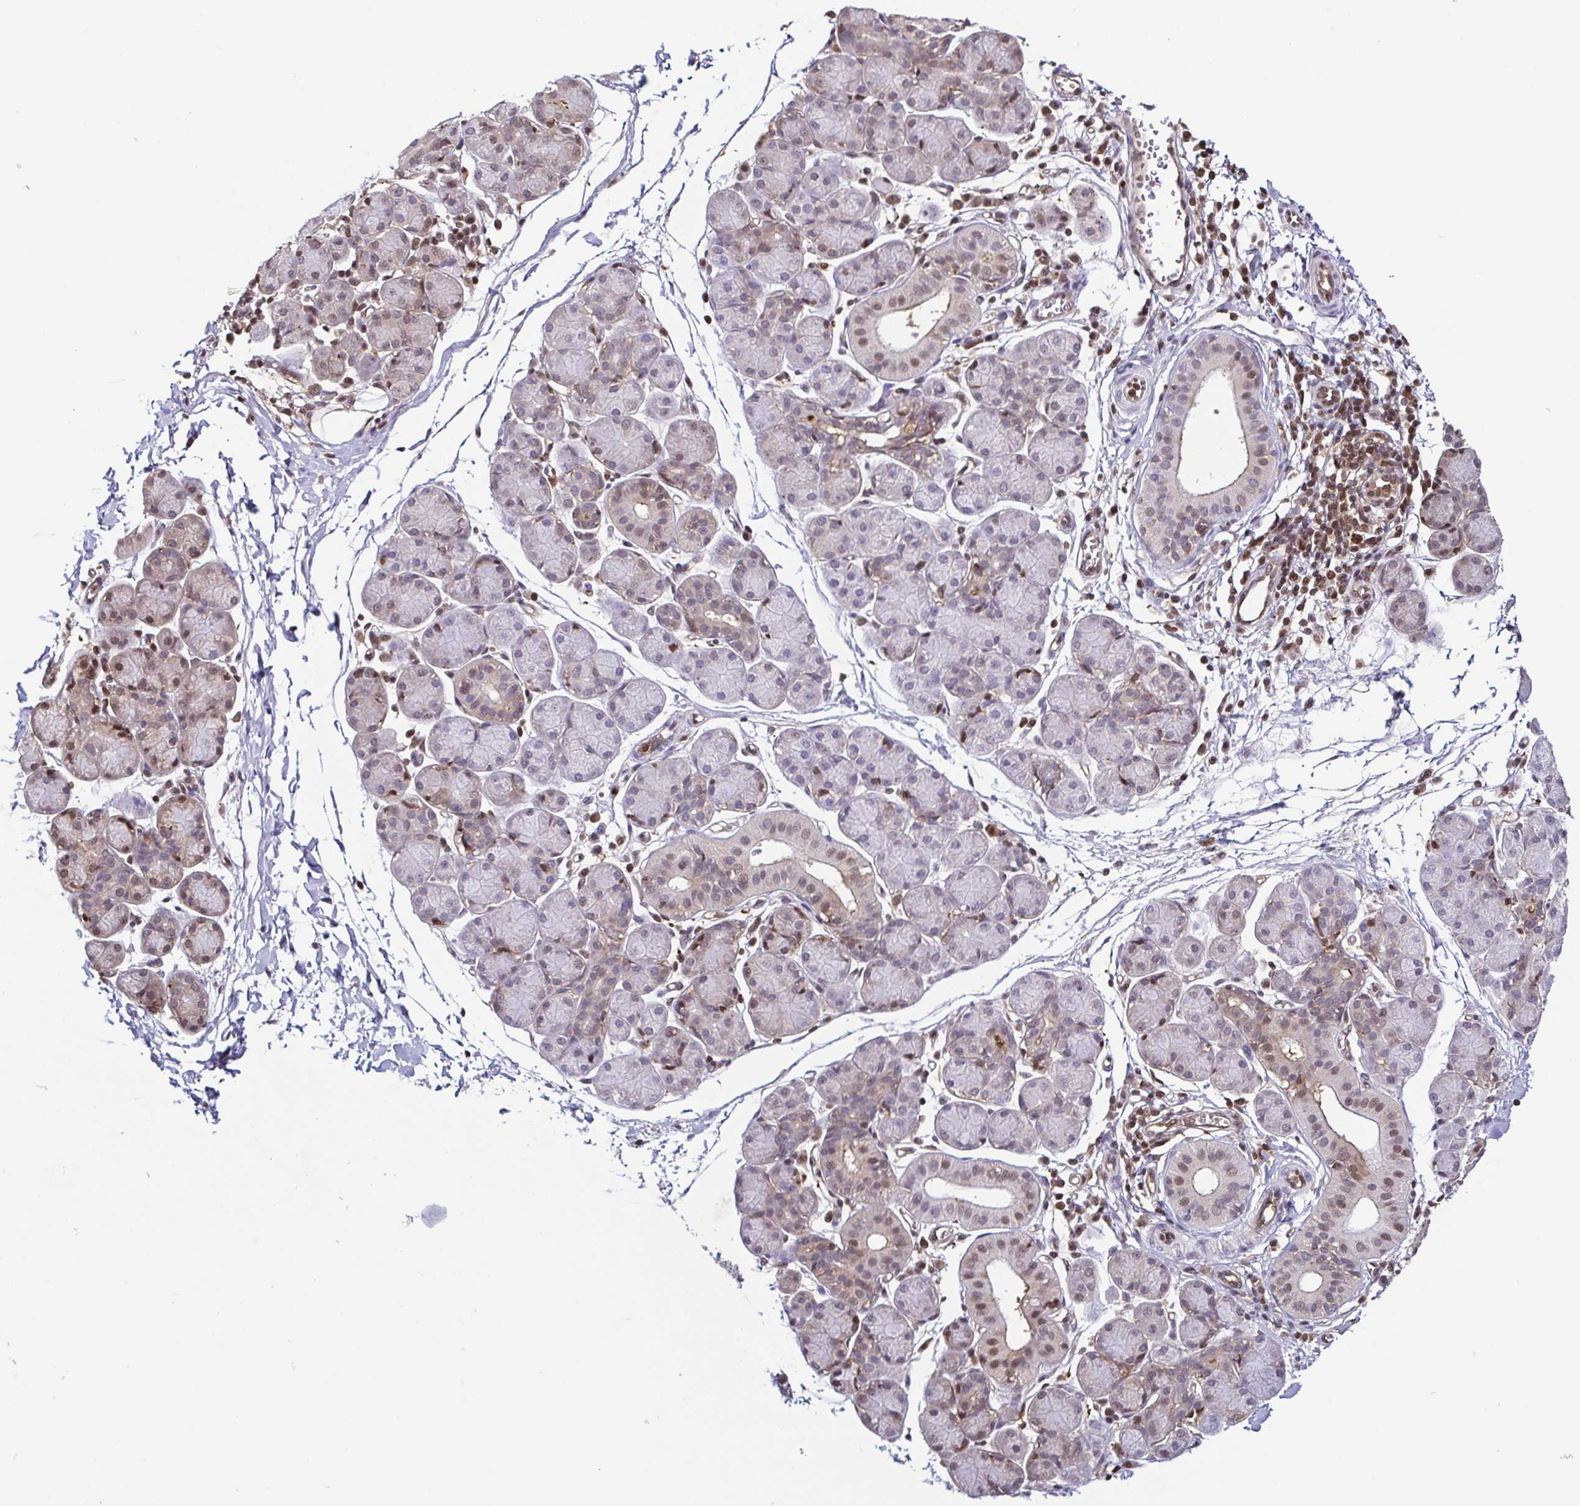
{"staining": {"intensity": "weak", "quantity": "<25%", "location": "nuclear"}, "tissue": "salivary gland", "cell_type": "Glandular cells", "image_type": "normal", "snomed": [{"axis": "morphology", "description": "Normal tissue, NOS"}, {"axis": "morphology", "description": "Inflammation, NOS"}, {"axis": "topography", "description": "Lymph node"}, {"axis": "topography", "description": "Salivary gland"}], "caption": "This is a image of immunohistochemistry (IHC) staining of benign salivary gland, which shows no staining in glandular cells. (DAB immunohistochemistry, high magnification).", "gene": "PSMB9", "patient": {"sex": "male", "age": 3}}